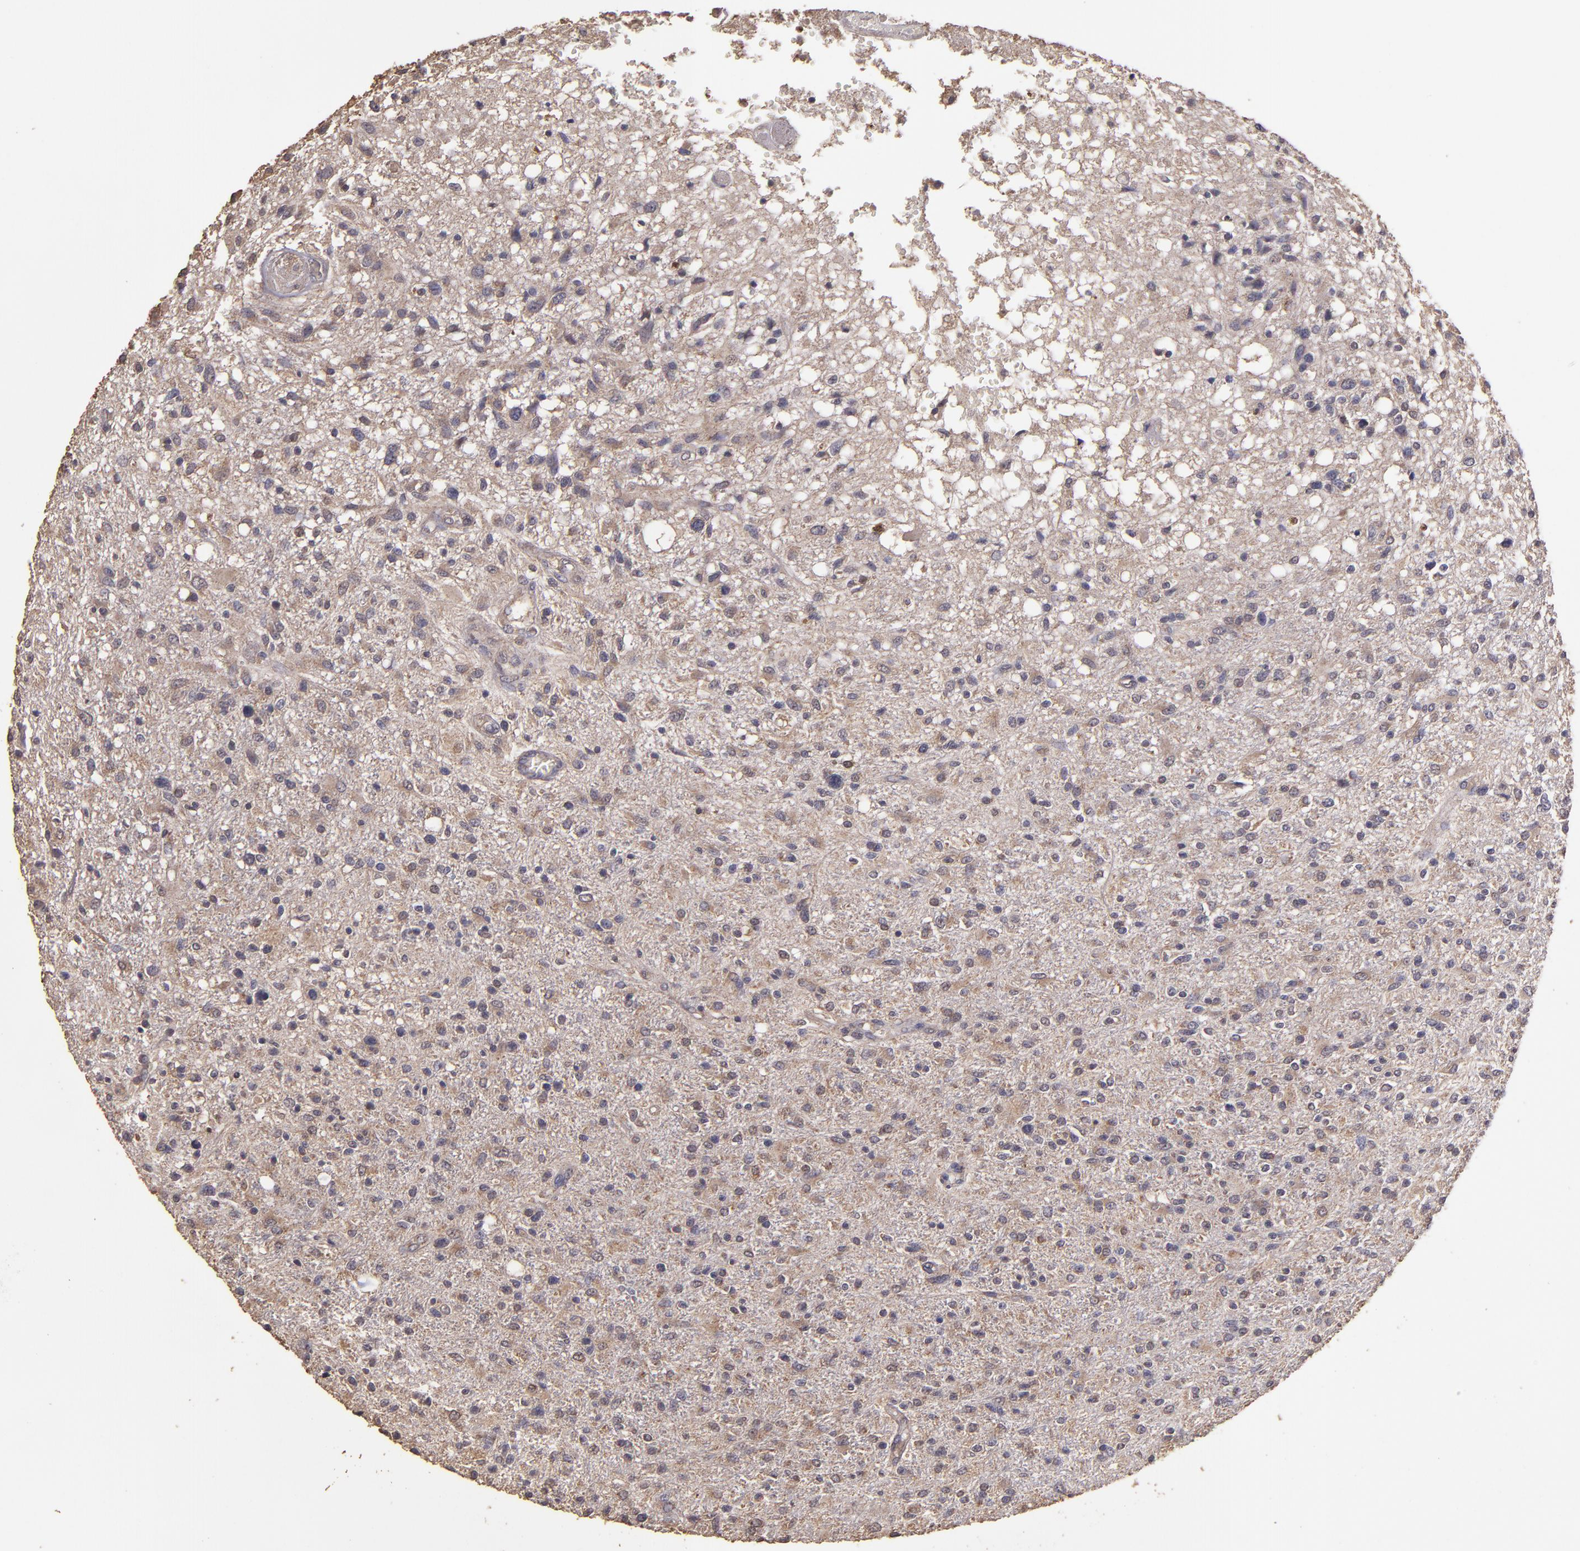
{"staining": {"intensity": "weak", "quantity": "25%-75%", "location": "cytoplasmic/membranous,nuclear"}, "tissue": "glioma", "cell_type": "Tumor cells", "image_type": "cancer", "snomed": [{"axis": "morphology", "description": "Glioma, malignant, High grade"}, {"axis": "topography", "description": "Cerebral cortex"}], "caption": "Immunohistochemistry histopathology image of glioma stained for a protein (brown), which reveals low levels of weak cytoplasmic/membranous and nuclear expression in about 25%-75% of tumor cells.", "gene": "HECTD1", "patient": {"sex": "male", "age": 76}}